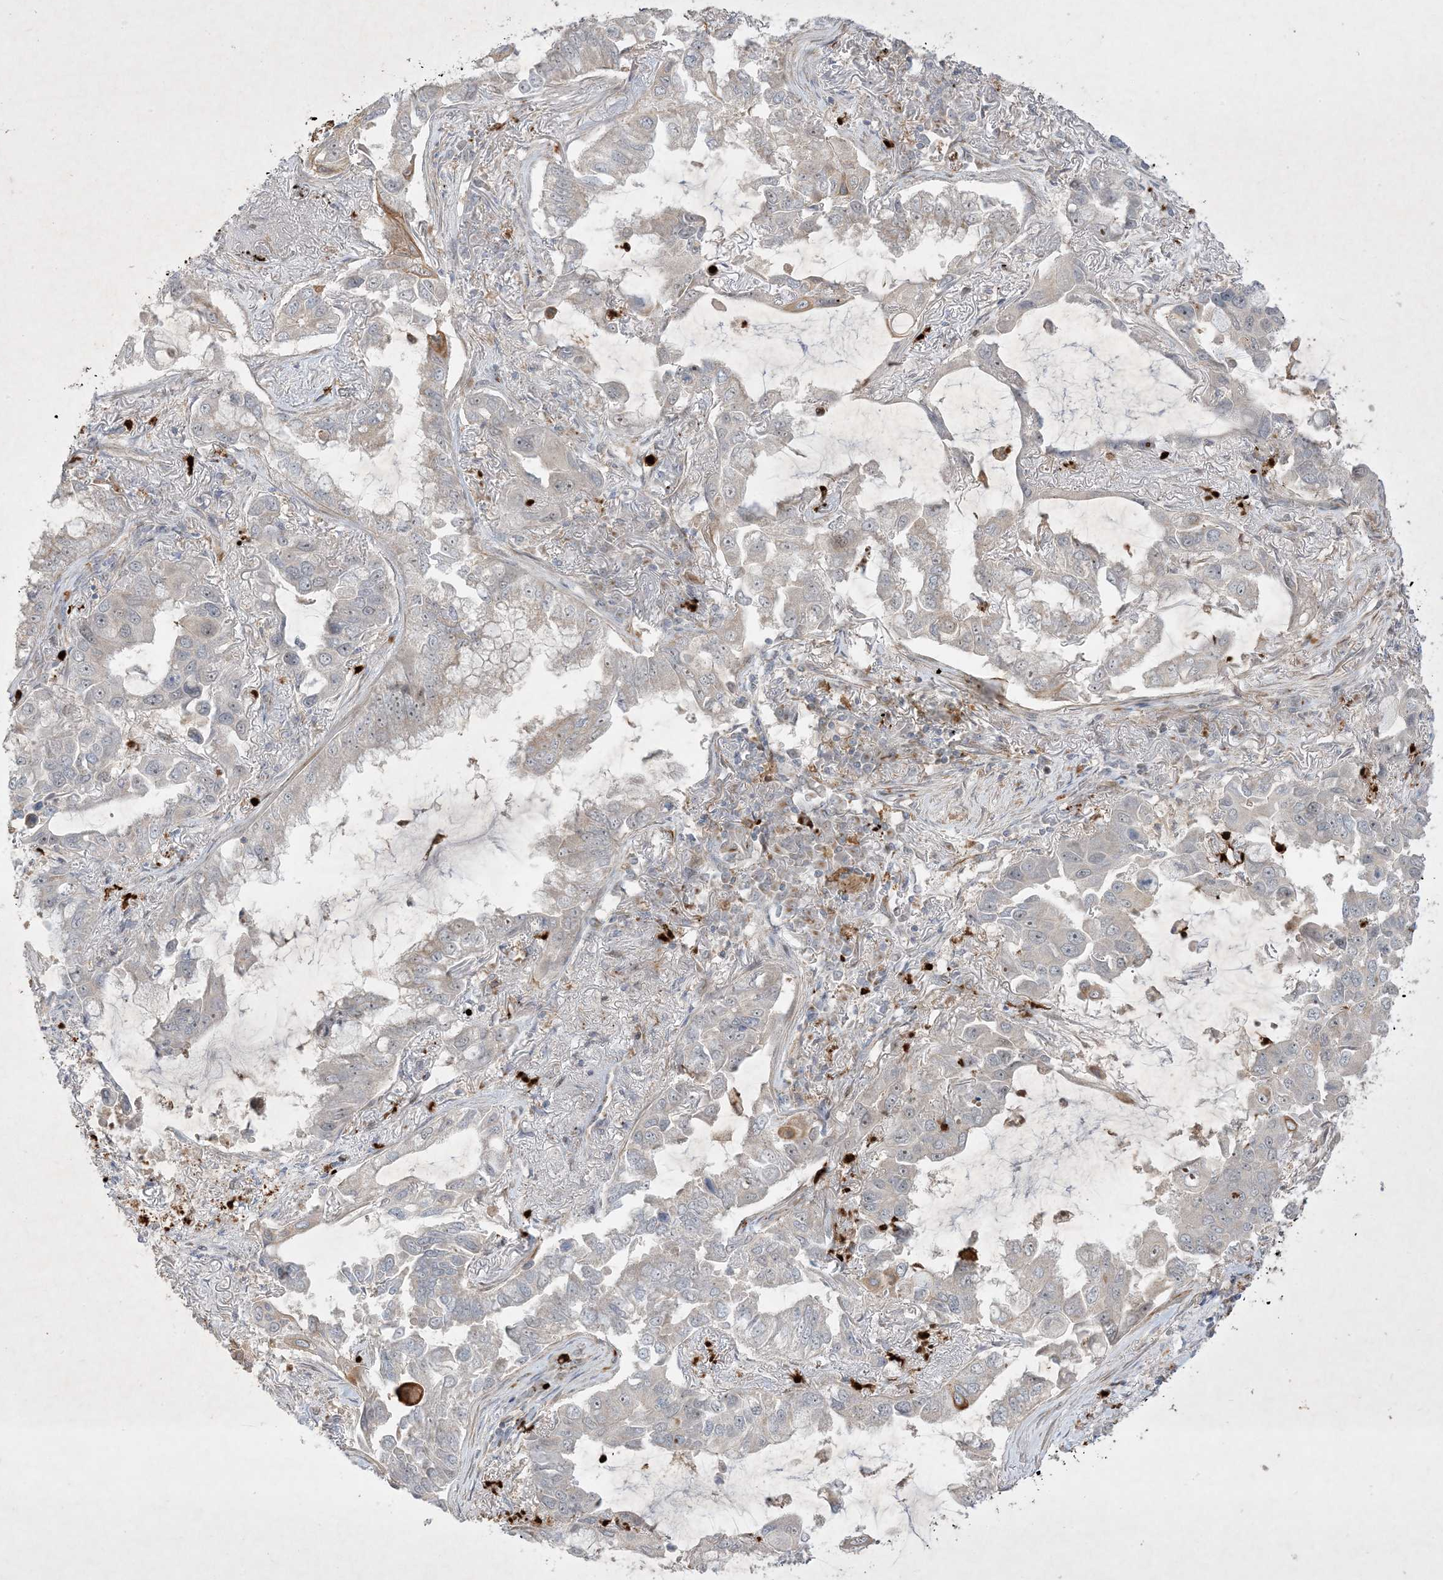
{"staining": {"intensity": "negative", "quantity": "none", "location": "none"}, "tissue": "lung cancer", "cell_type": "Tumor cells", "image_type": "cancer", "snomed": [{"axis": "morphology", "description": "Adenocarcinoma, NOS"}, {"axis": "topography", "description": "Lung"}], "caption": "A high-resolution image shows IHC staining of lung cancer (adenocarcinoma), which reveals no significant positivity in tumor cells.", "gene": "IFT57", "patient": {"sex": "male", "age": 64}}